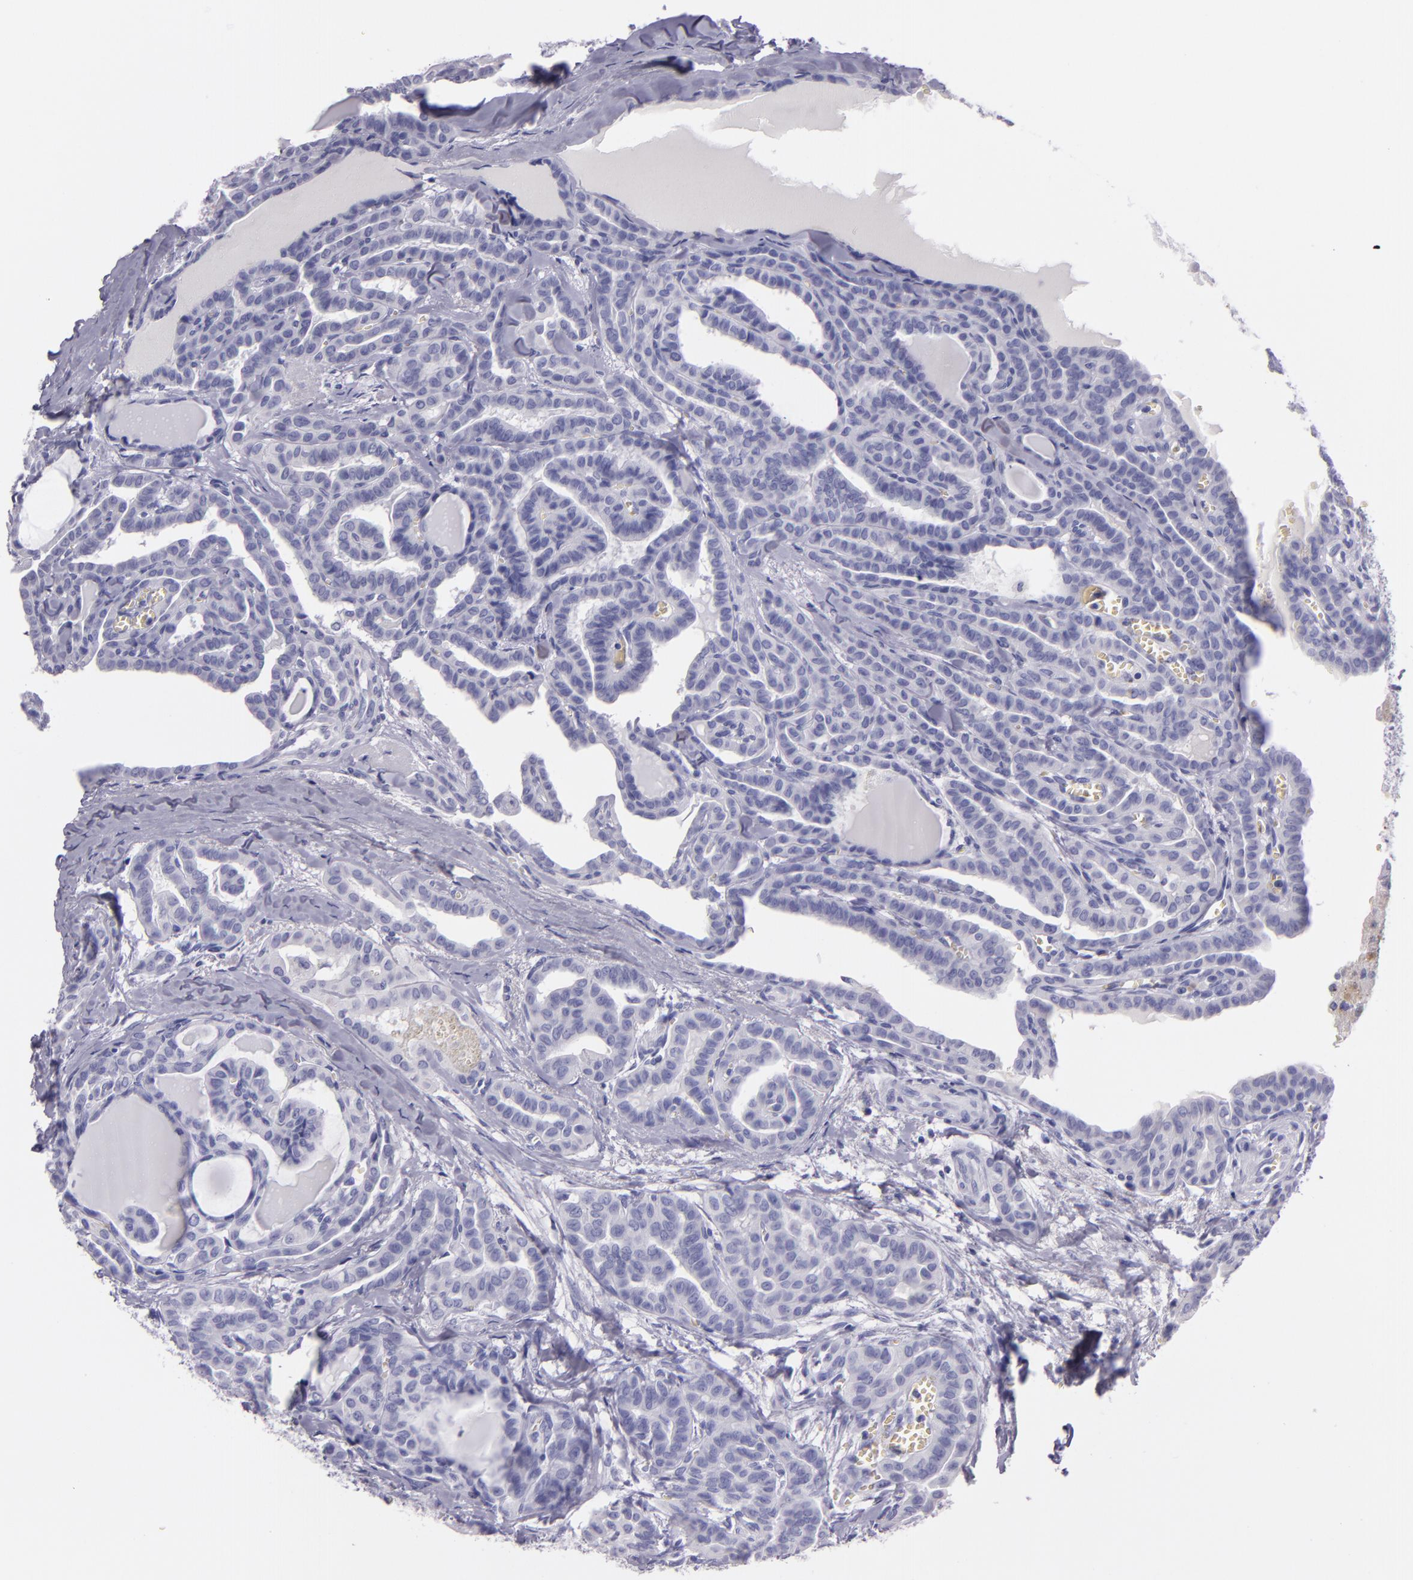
{"staining": {"intensity": "negative", "quantity": "none", "location": "none"}, "tissue": "thyroid cancer", "cell_type": "Tumor cells", "image_type": "cancer", "snomed": [{"axis": "morphology", "description": "Carcinoma, NOS"}, {"axis": "topography", "description": "Thyroid gland"}], "caption": "This is a image of immunohistochemistry (IHC) staining of thyroid cancer (carcinoma), which shows no expression in tumor cells. (DAB IHC, high magnification).", "gene": "MUC5AC", "patient": {"sex": "female", "age": 91}}